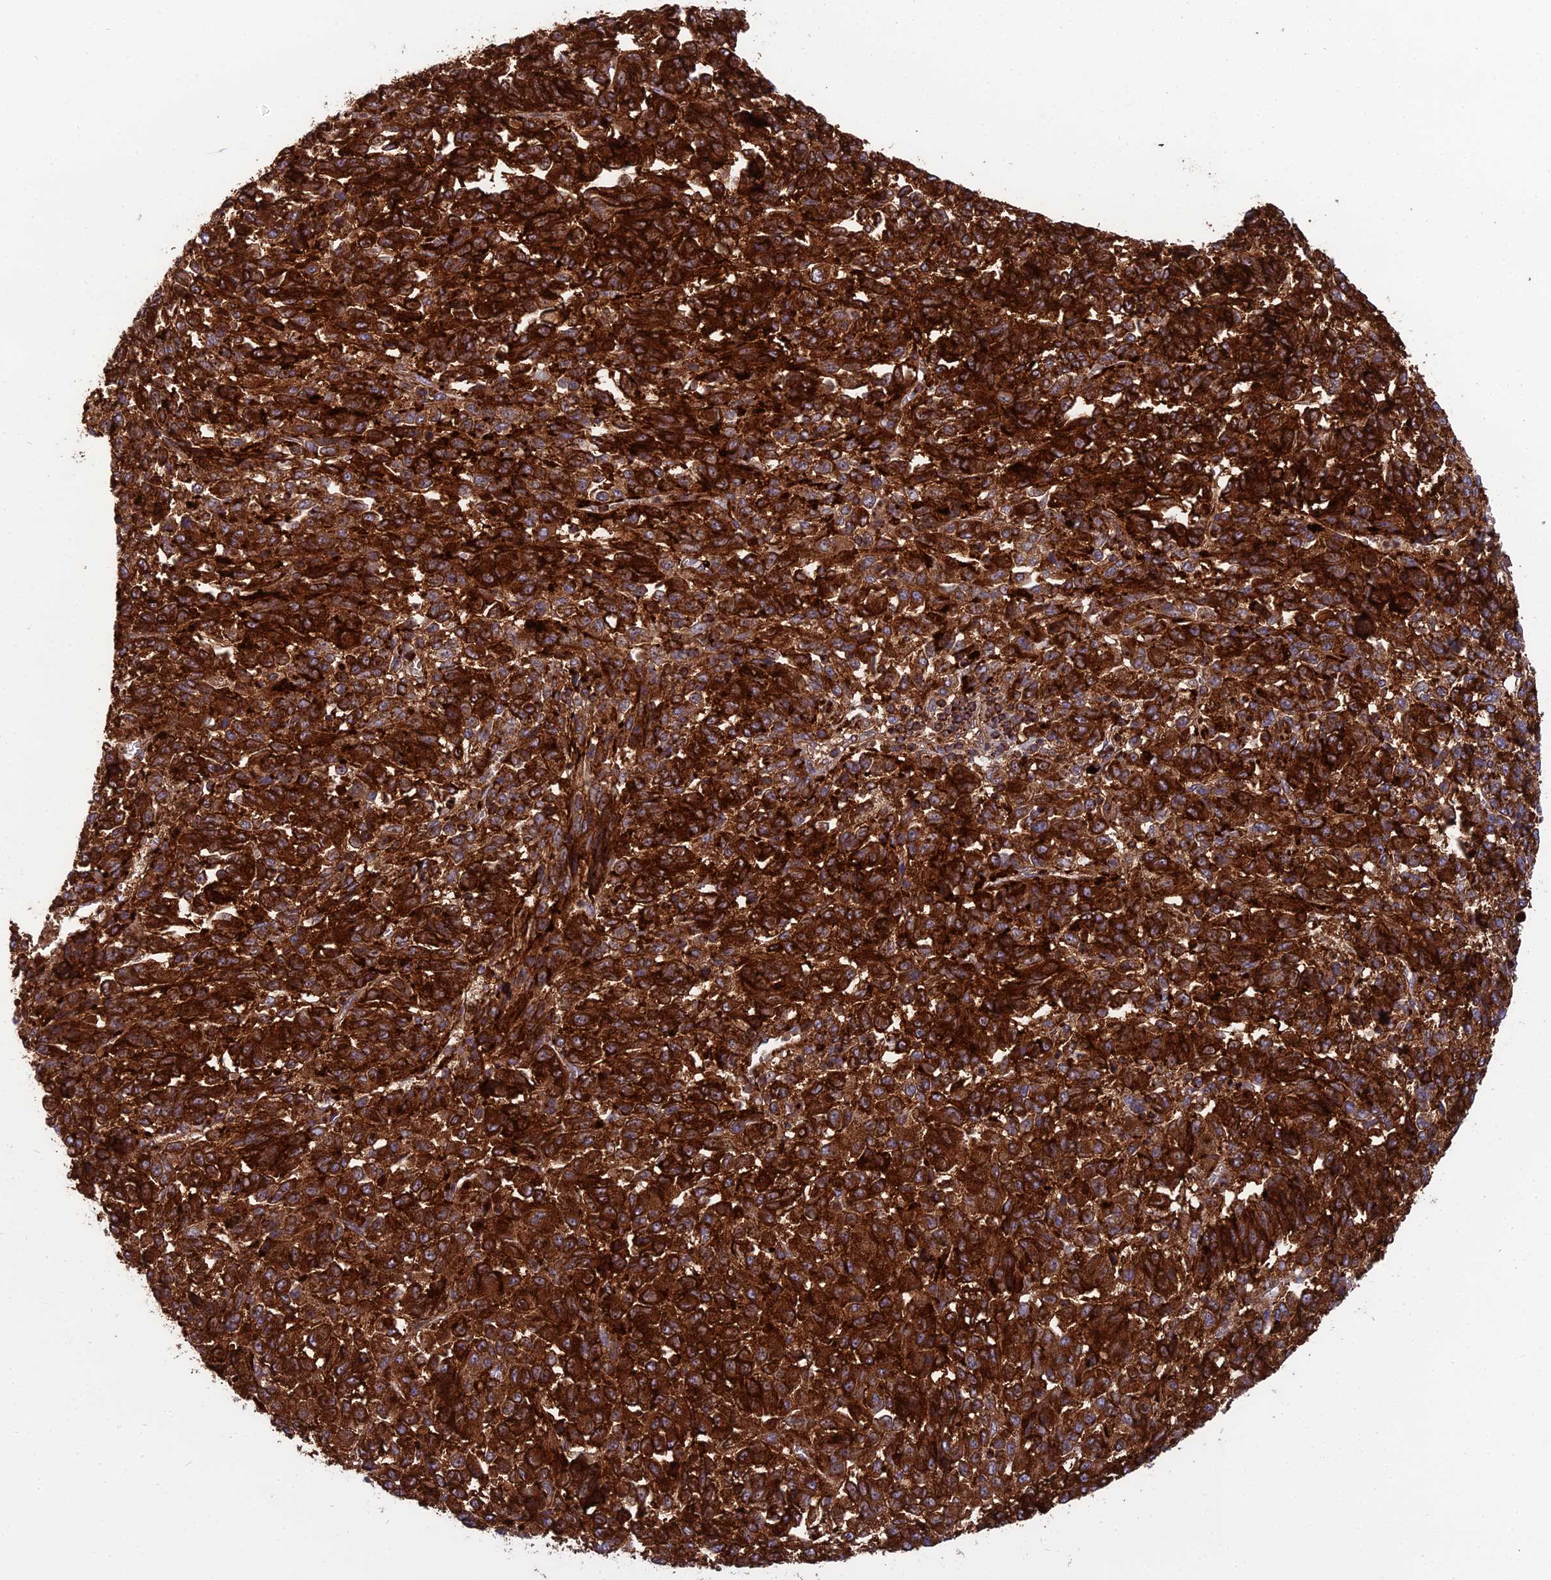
{"staining": {"intensity": "strong", "quantity": ">75%", "location": "cytoplasmic/membranous"}, "tissue": "melanoma", "cell_type": "Tumor cells", "image_type": "cancer", "snomed": [{"axis": "morphology", "description": "Malignant melanoma, Metastatic site"}, {"axis": "topography", "description": "Lung"}], "caption": "Human malignant melanoma (metastatic site) stained for a protein (brown) displays strong cytoplasmic/membranous positive positivity in approximately >75% of tumor cells.", "gene": "LNPEP", "patient": {"sex": "male", "age": 64}}